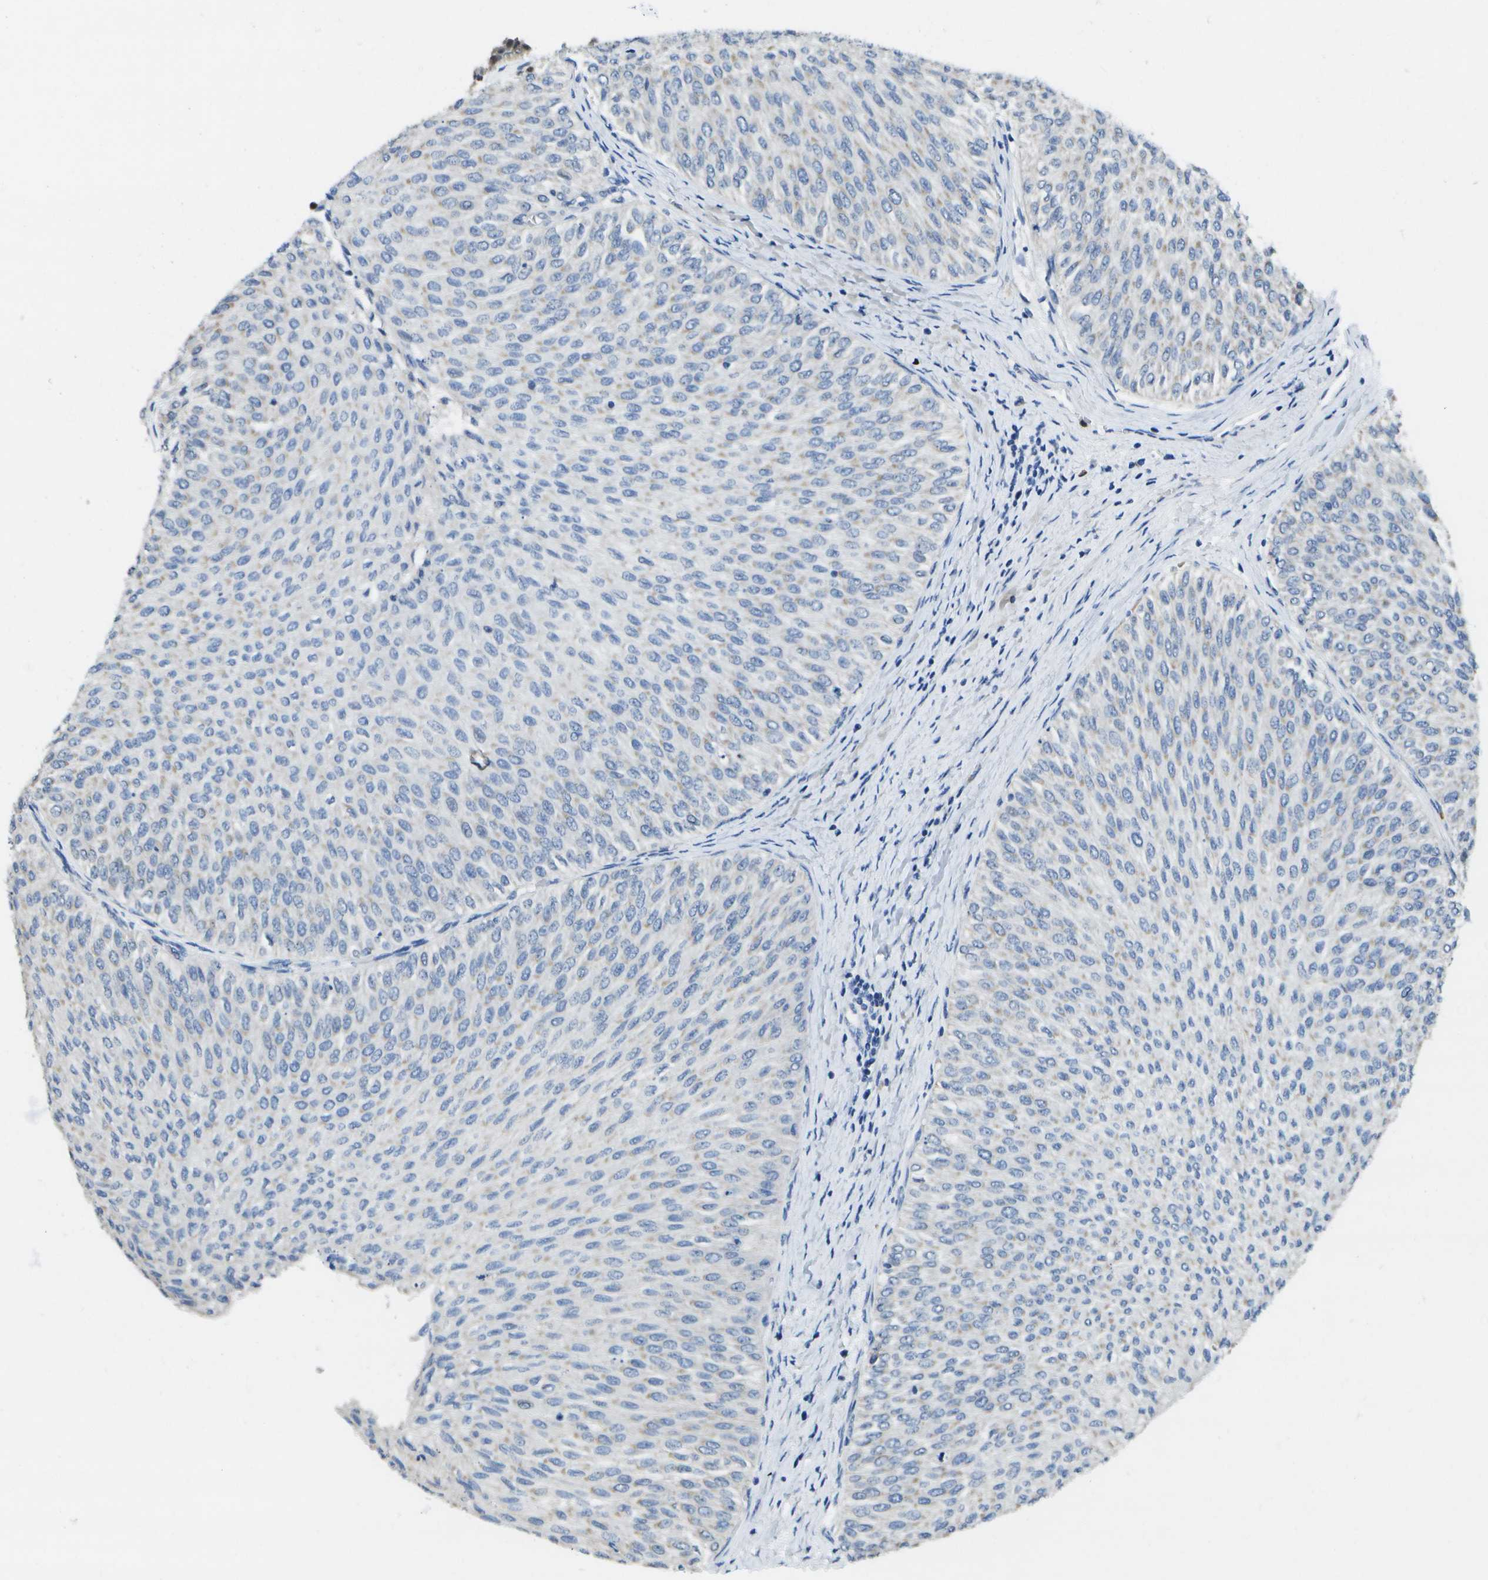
{"staining": {"intensity": "weak", "quantity": "<25%", "location": "cytoplasmic/membranous"}, "tissue": "urothelial cancer", "cell_type": "Tumor cells", "image_type": "cancer", "snomed": [{"axis": "morphology", "description": "Urothelial carcinoma, Low grade"}, {"axis": "topography", "description": "Urinary bladder"}], "caption": "Tumor cells are negative for brown protein staining in low-grade urothelial carcinoma.", "gene": "DSE", "patient": {"sex": "male", "age": 78}}